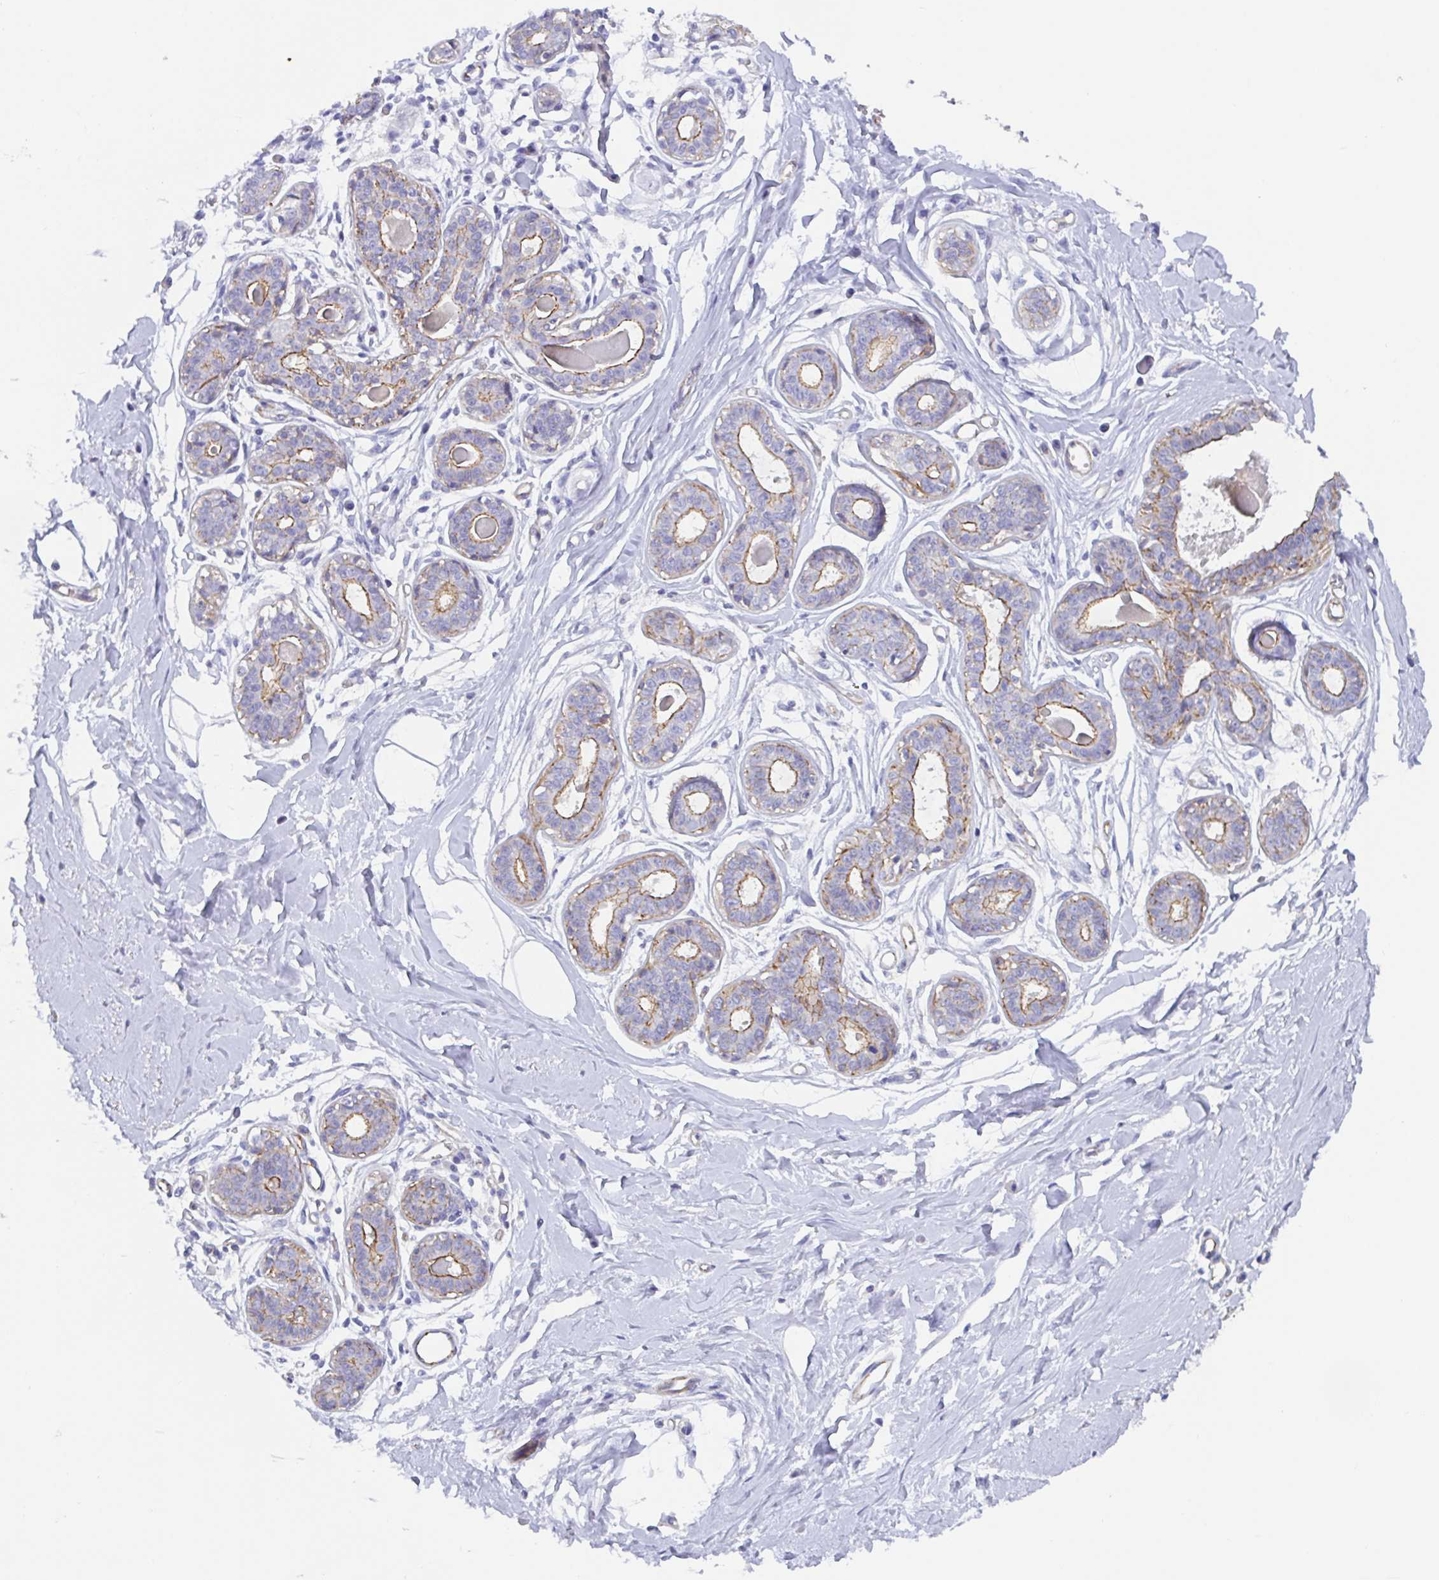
{"staining": {"intensity": "negative", "quantity": "none", "location": "none"}, "tissue": "breast", "cell_type": "Adipocytes", "image_type": "normal", "snomed": [{"axis": "morphology", "description": "Normal tissue, NOS"}, {"axis": "topography", "description": "Breast"}], "caption": "An IHC micrograph of normal breast is shown. There is no staining in adipocytes of breast.", "gene": "TRAM2", "patient": {"sex": "female", "age": 45}}